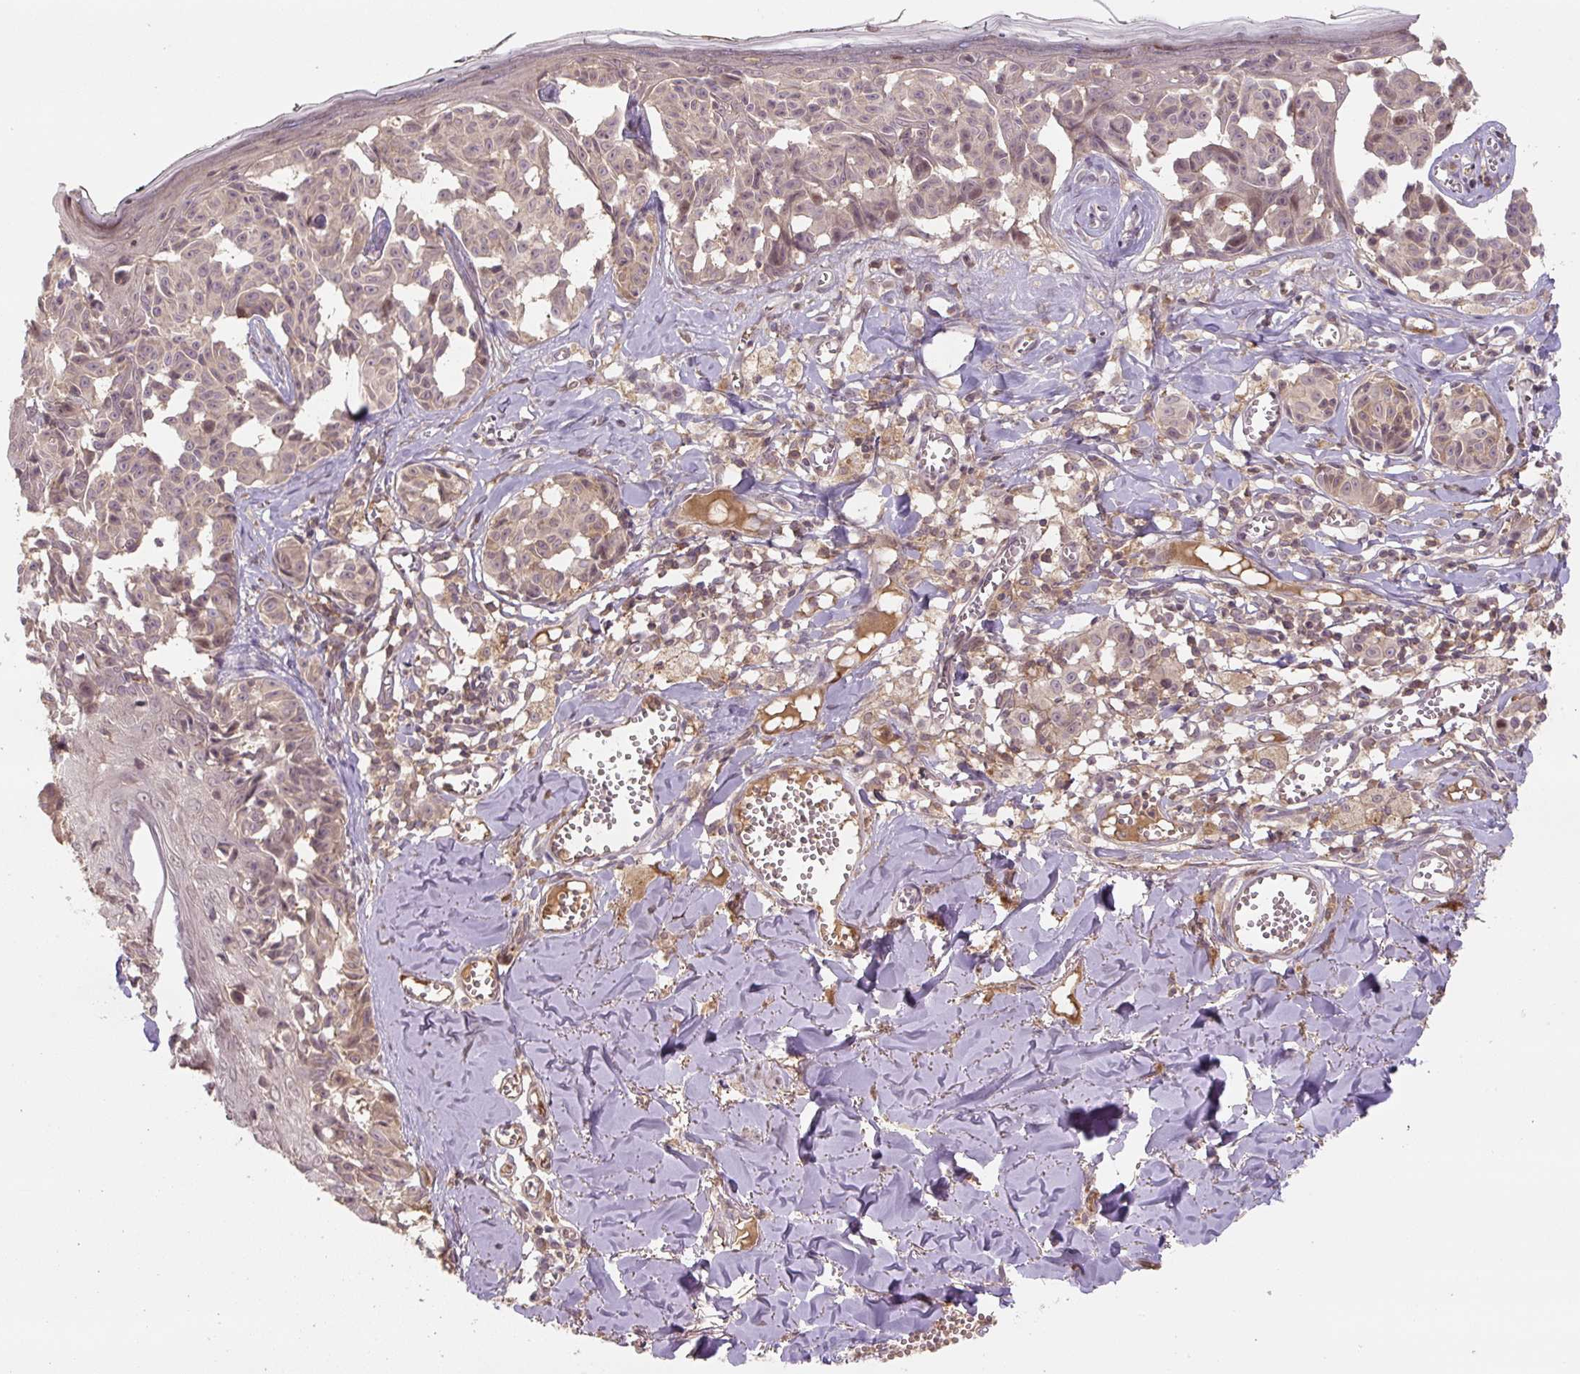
{"staining": {"intensity": "weak", "quantity": "<25%", "location": "nuclear"}, "tissue": "melanoma", "cell_type": "Tumor cells", "image_type": "cancer", "snomed": [{"axis": "morphology", "description": "Malignant melanoma, NOS"}, {"axis": "topography", "description": "Skin"}], "caption": "This histopathology image is of malignant melanoma stained with immunohistochemistry (IHC) to label a protein in brown with the nuclei are counter-stained blue. There is no staining in tumor cells. (Brightfield microscopy of DAB IHC at high magnification).", "gene": "C2orf73", "patient": {"sex": "female", "age": 43}}